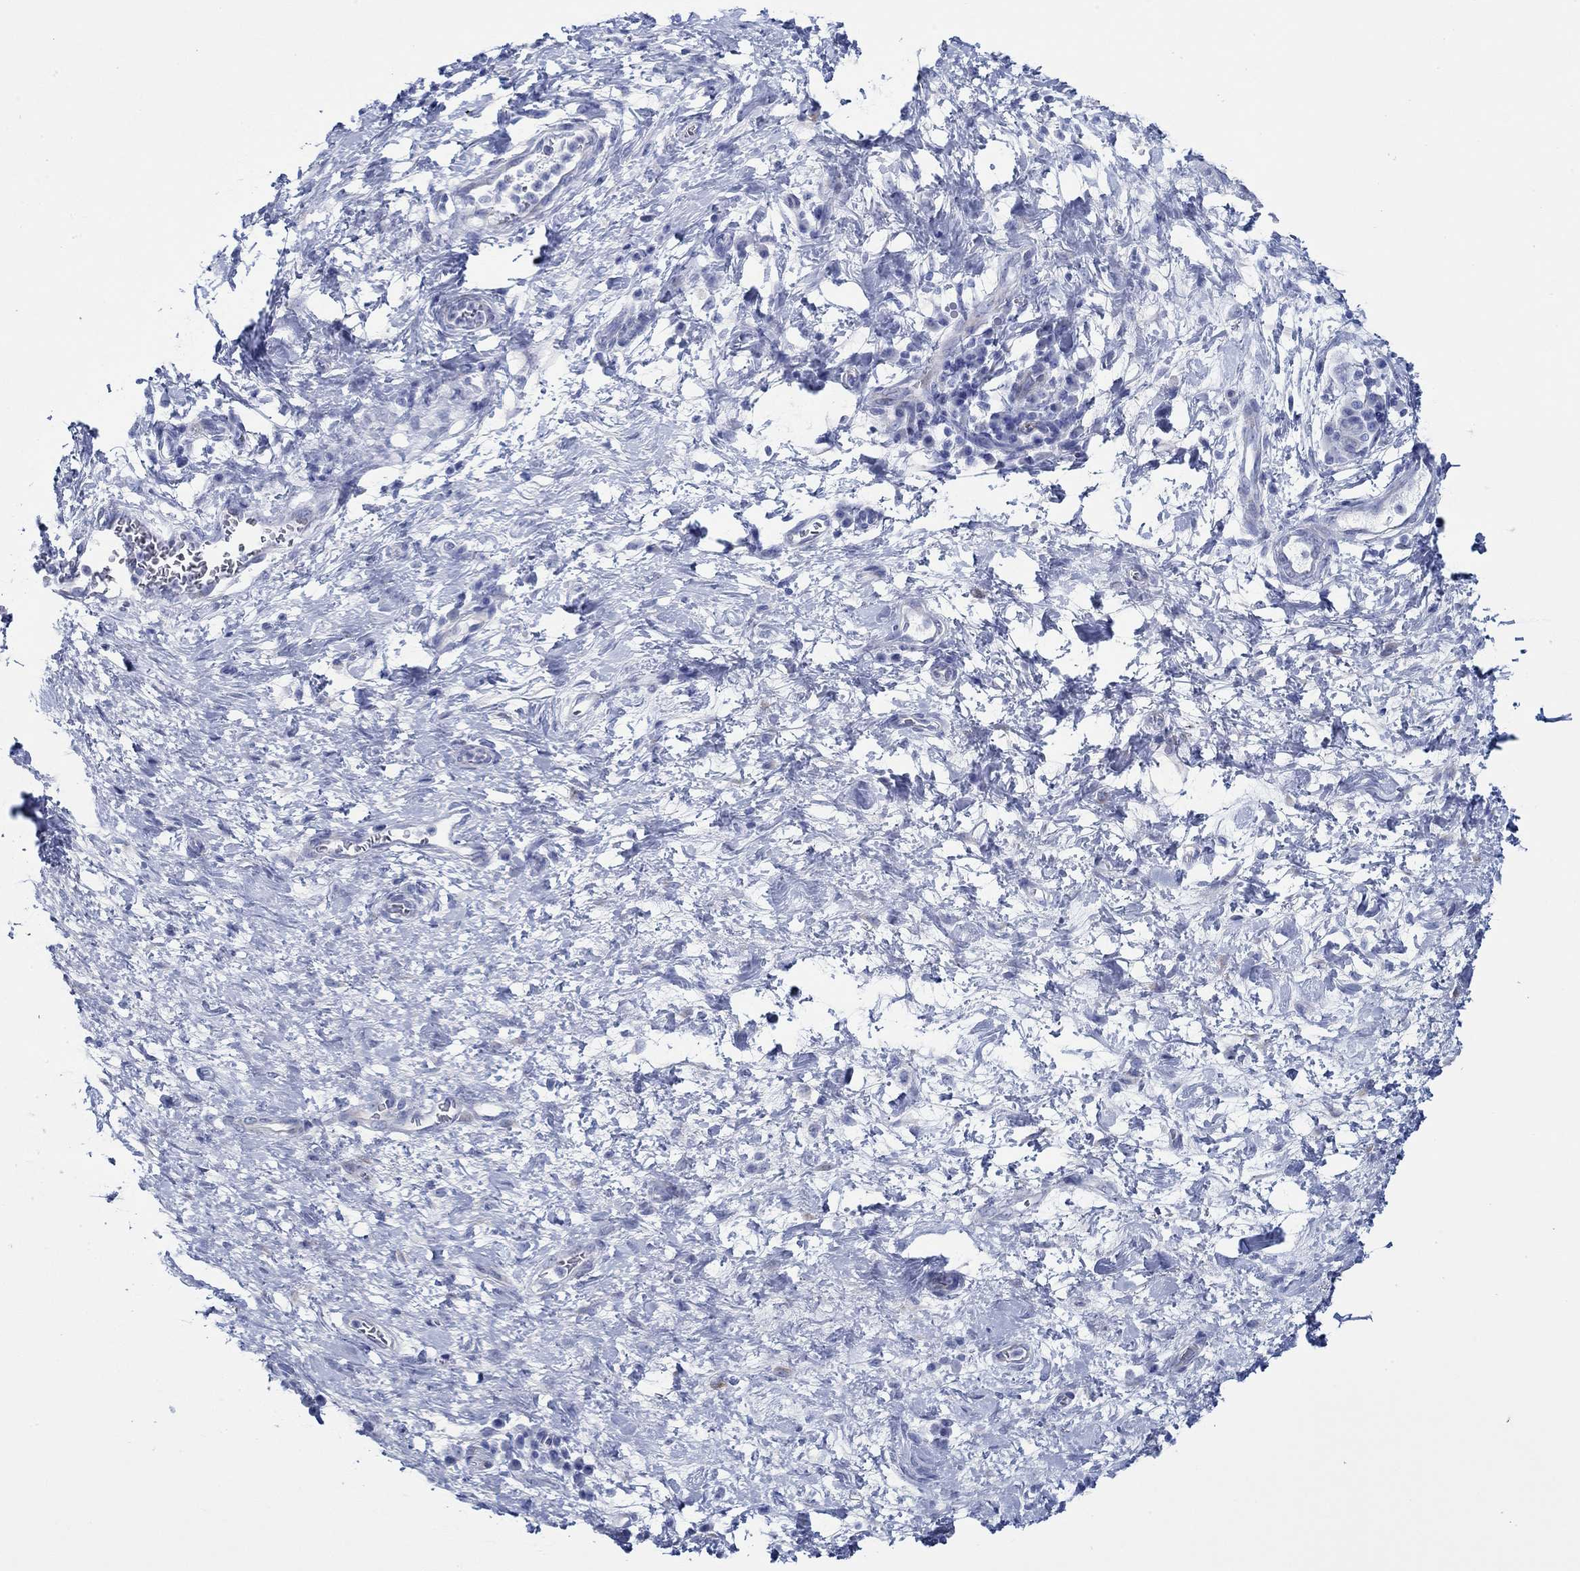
{"staining": {"intensity": "negative", "quantity": "none", "location": "none"}, "tissue": "stomach cancer", "cell_type": "Tumor cells", "image_type": "cancer", "snomed": [{"axis": "morphology", "description": "Normal tissue, NOS"}, {"axis": "morphology", "description": "Adenocarcinoma, NOS"}, {"axis": "topography", "description": "Stomach"}], "caption": "The image demonstrates no staining of tumor cells in stomach adenocarcinoma. (Brightfield microscopy of DAB immunohistochemistry at high magnification).", "gene": "IGFBP6", "patient": {"sex": "female", "age": 64}}